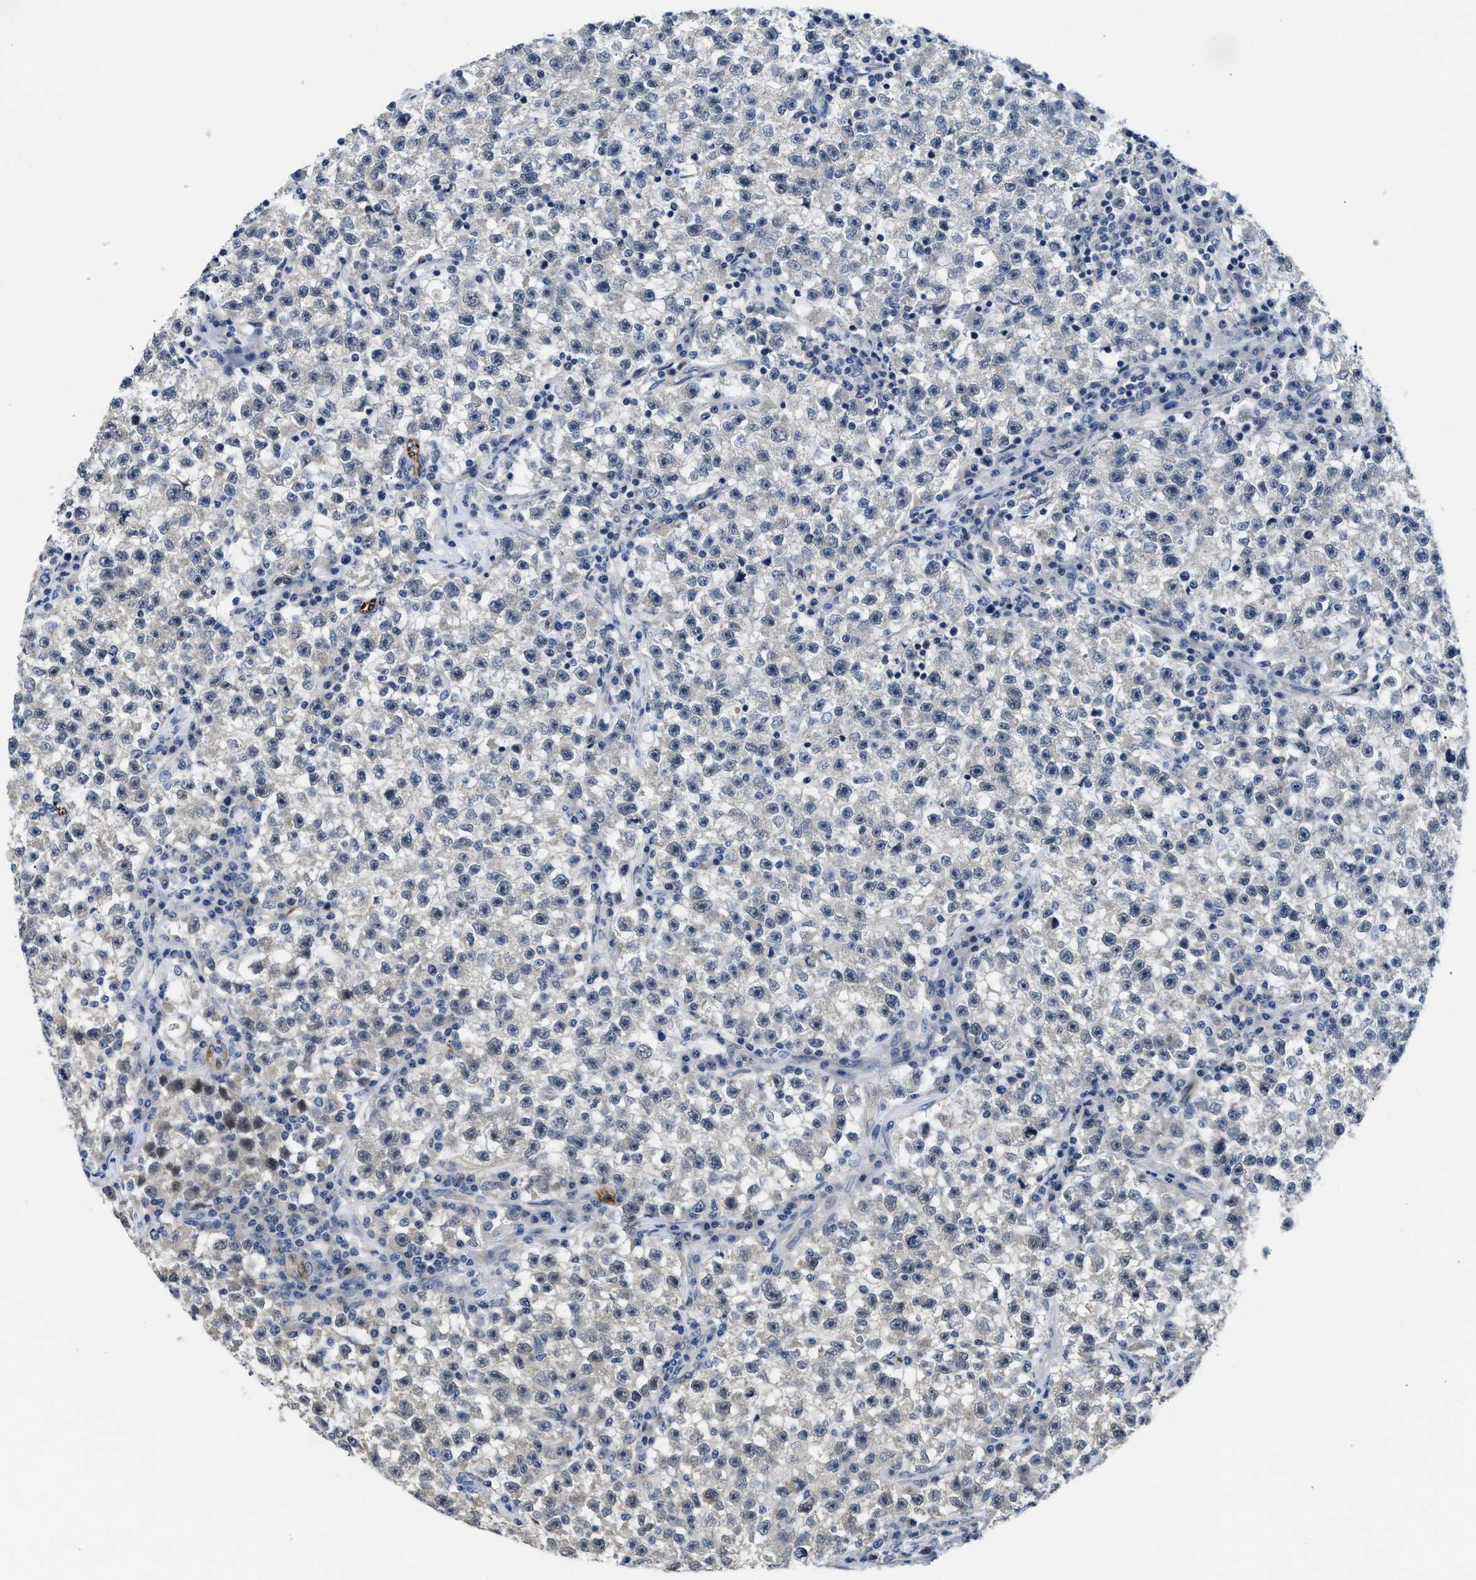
{"staining": {"intensity": "negative", "quantity": "none", "location": "none"}, "tissue": "testis cancer", "cell_type": "Tumor cells", "image_type": "cancer", "snomed": [{"axis": "morphology", "description": "Seminoma, NOS"}, {"axis": "topography", "description": "Testis"}], "caption": "This is a image of immunohistochemistry staining of testis cancer (seminoma), which shows no expression in tumor cells. (Stains: DAB (3,3'-diaminobenzidine) immunohistochemistry (IHC) with hematoxylin counter stain, Microscopy: brightfield microscopy at high magnification).", "gene": "CLGN", "patient": {"sex": "male", "age": 22}}